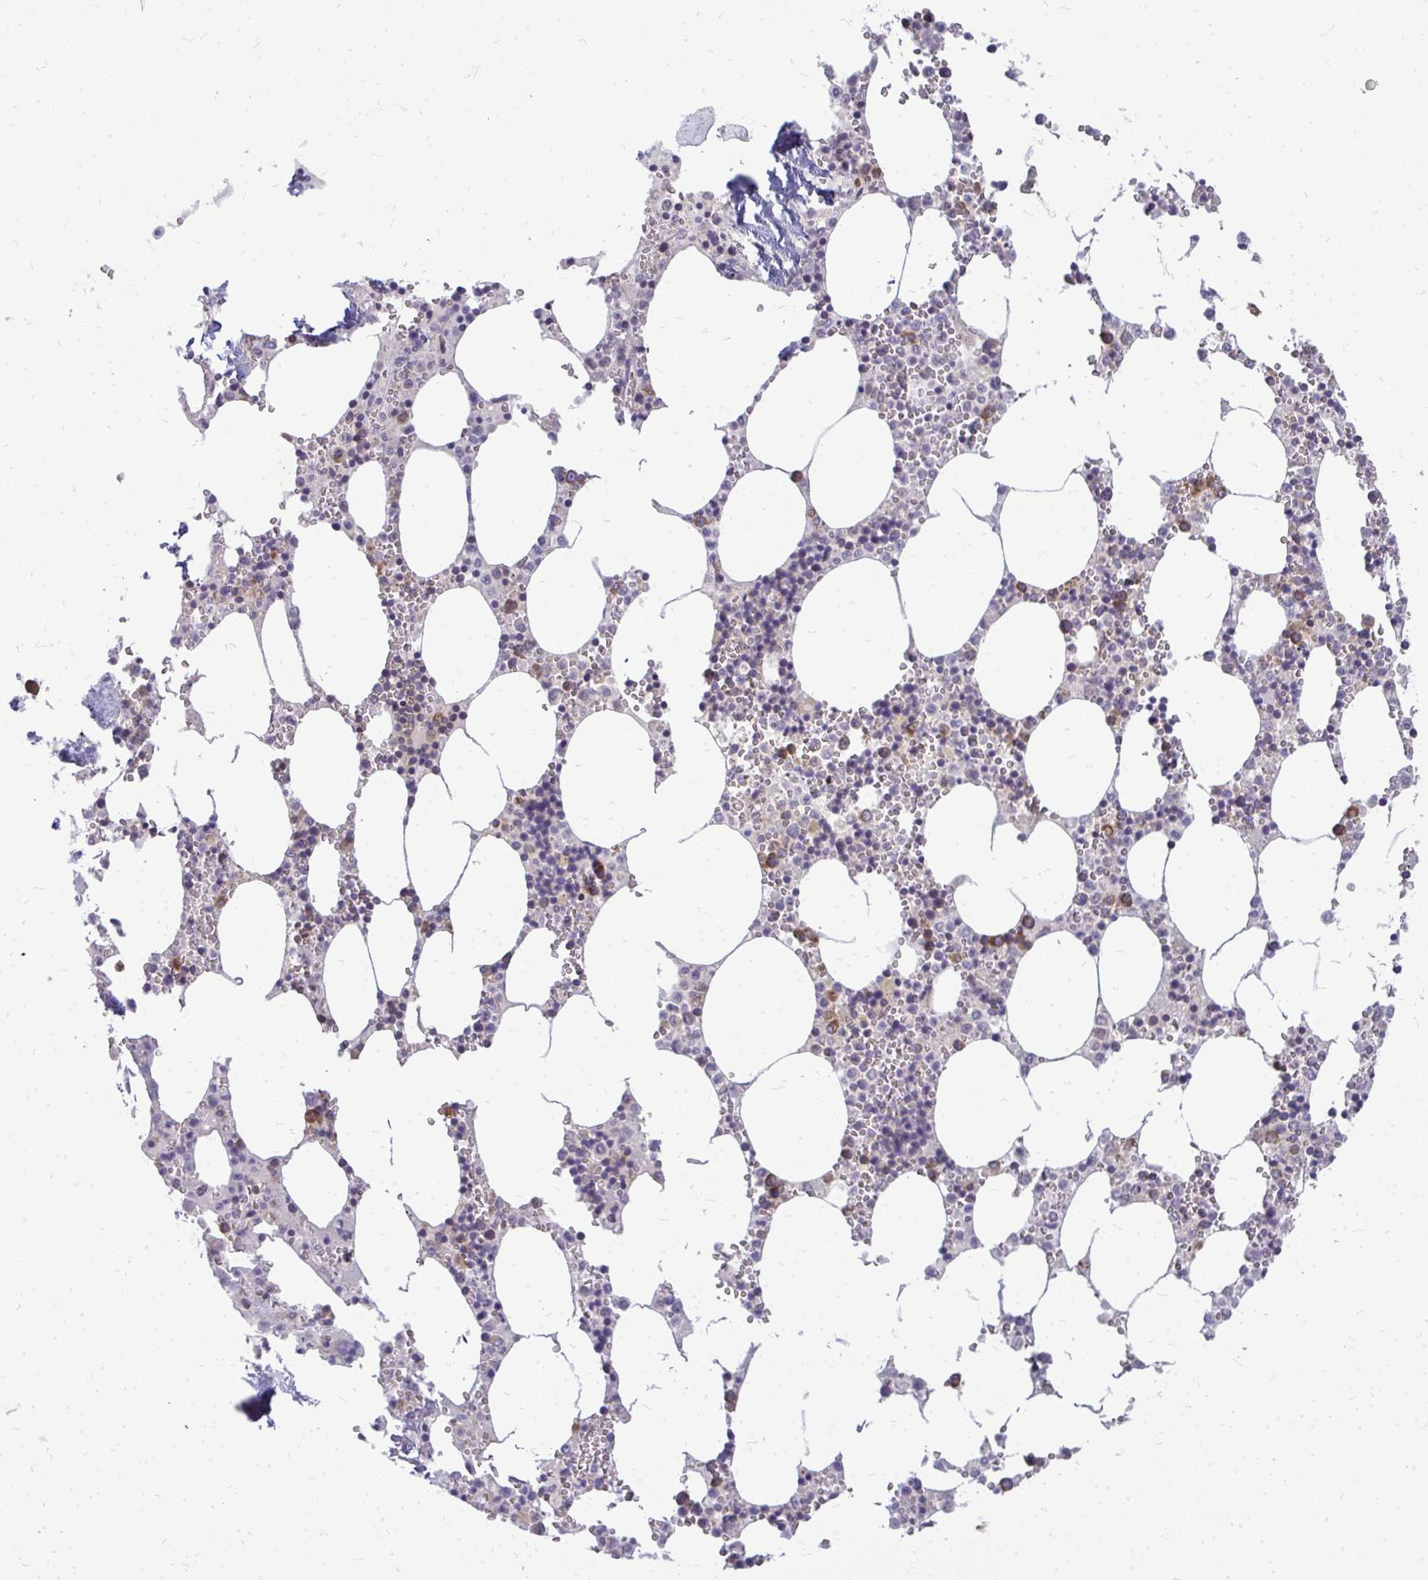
{"staining": {"intensity": "moderate", "quantity": "<25%", "location": "cytoplasmic/membranous"}, "tissue": "bone marrow", "cell_type": "Hematopoietic cells", "image_type": "normal", "snomed": [{"axis": "morphology", "description": "Normal tissue, NOS"}, {"axis": "topography", "description": "Bone marrow"}], "caption": "Unremarkable bone marrow demonstrates moderate cytoplasmic/membranous expression in approximately <25% of hematopoietic cells, visualized by immunohistochemistry. The protein of interest is stained brown, and the nuclei are stained in blue (DAB IHC with brightfield microscopy, high magnification).", "gene": "RPLP2", "patient": {"sex": "male", "age": 54}}